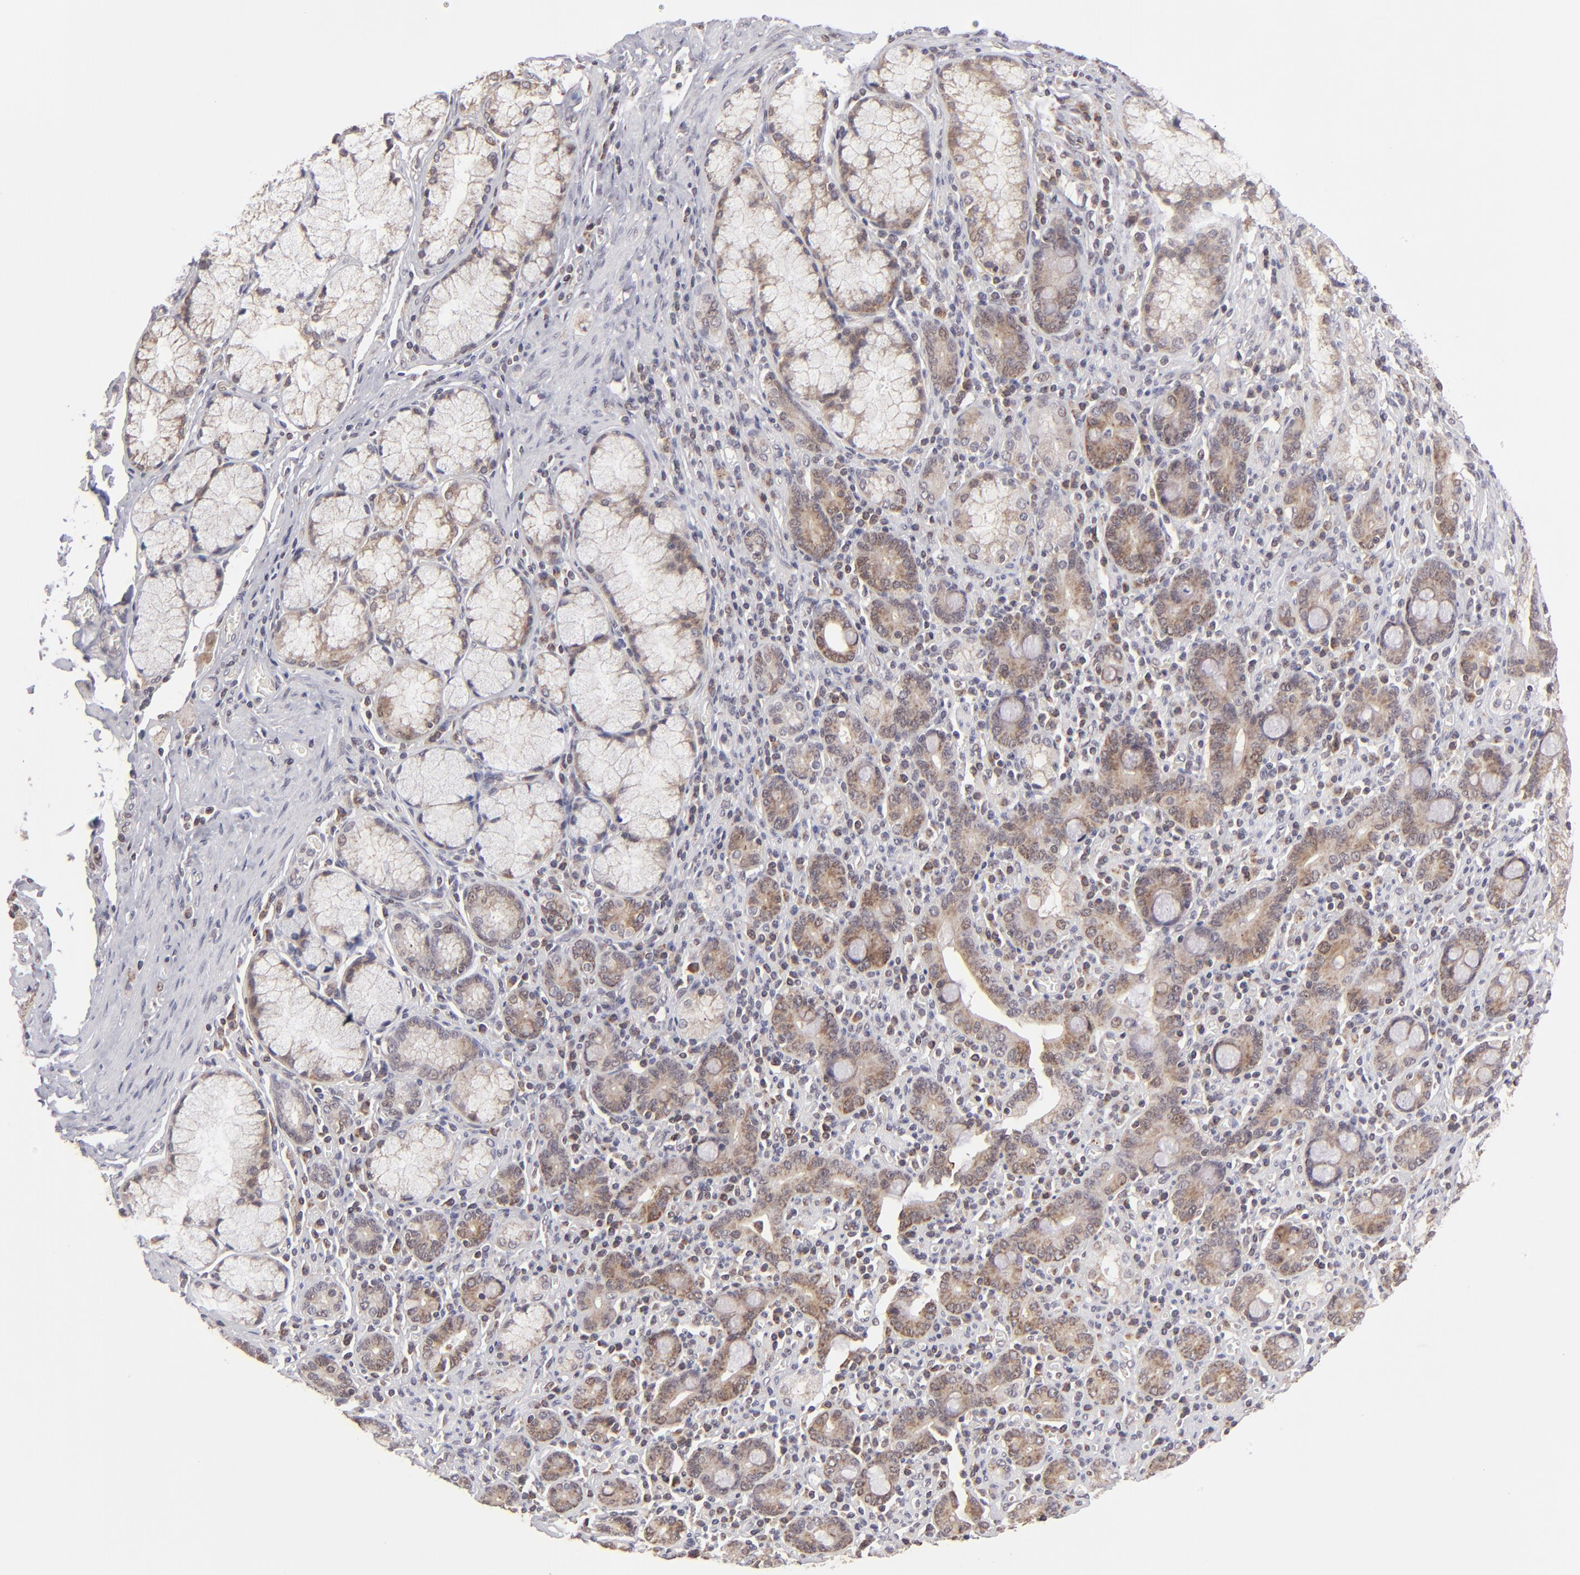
{"staining": {"intensity": "weak", "quantity": ">75%", "location": "cytoplasmic/membranous"}, "tissue": "pancreatic cancer", "cell_type": "Tumor cells", "image_type": "cancer", "snomed": [{"axis": "morphology", "description": "Adenocarcinoma, NOS"}, {"axis": "topography", "description": "Pancreas"}], "caption": "A high-resolution histopathology image shows immunohistochemistry (IHC) staining of adenocarcinoma (pancreatic), which shows weak cytoplasmic/membranous staining in about >75% of tumor cells.", "gene": "SLC15A1", "patient": {"sex": "male", "age": 77}}